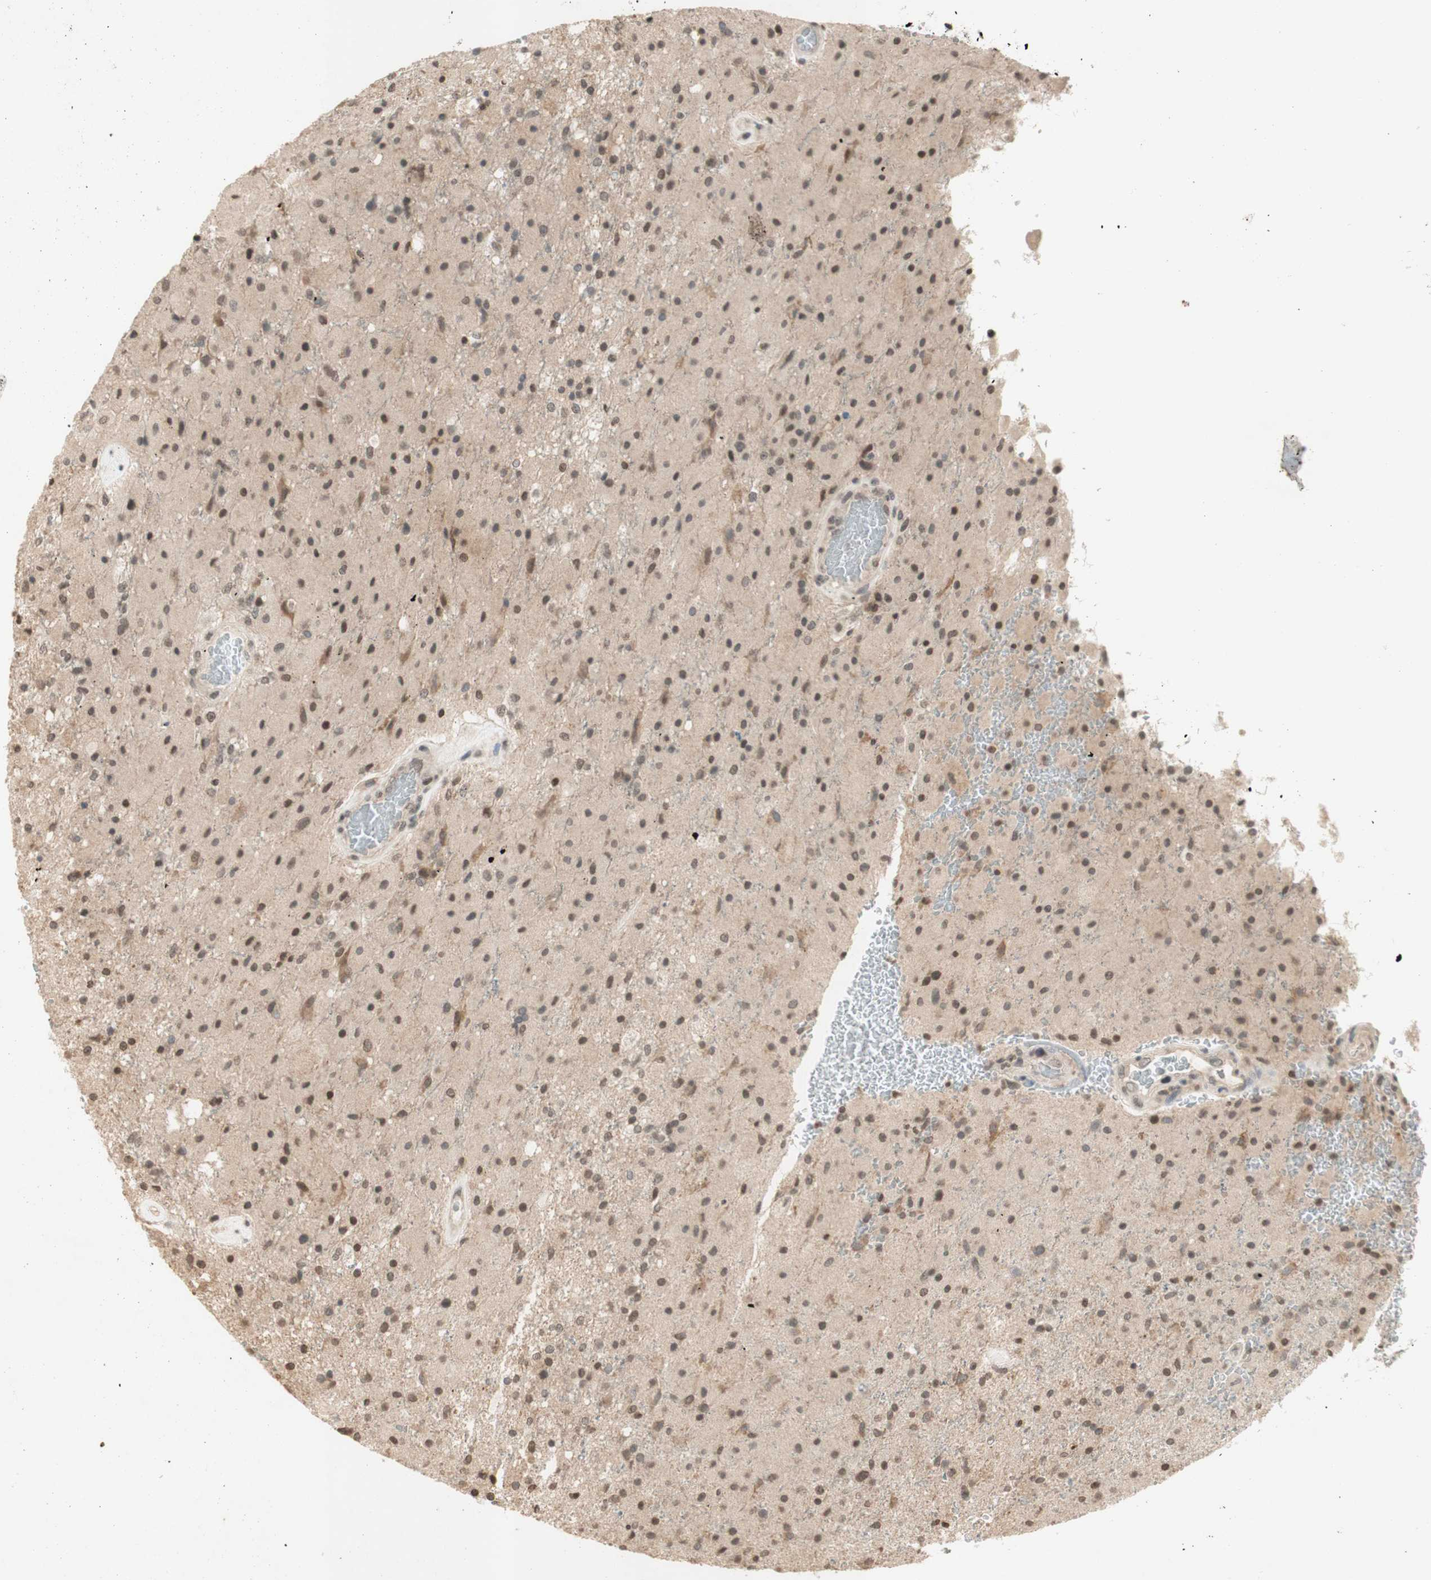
{"staining": {"intensity": "weak", "quantity": ">75%", "location": "cytoplasmic/membranous,nuclear"}, "tissue": "glioma", "cell_type": "Tumor cells", "image_type": "cancer", "snomed": [{"axis": "morphology", "description": "Normal tissue, NOS"}, {"axis": "morphology", "description": "Glioma, malignant, High grade"}, {"axis": "topography", "description": "Cerebral cortex"}], "caption": "High-magnification brightfield microscopy of glioma stained with DAB (brown) and counterstained with hematoxylin (blue). tumor cells exhibit weak cytoplasmic/membranous and nuclear positivity is seen in approximately>75% of cells.", "gene": "GLI1", "patient": {"sex": "male", "age": 77}}